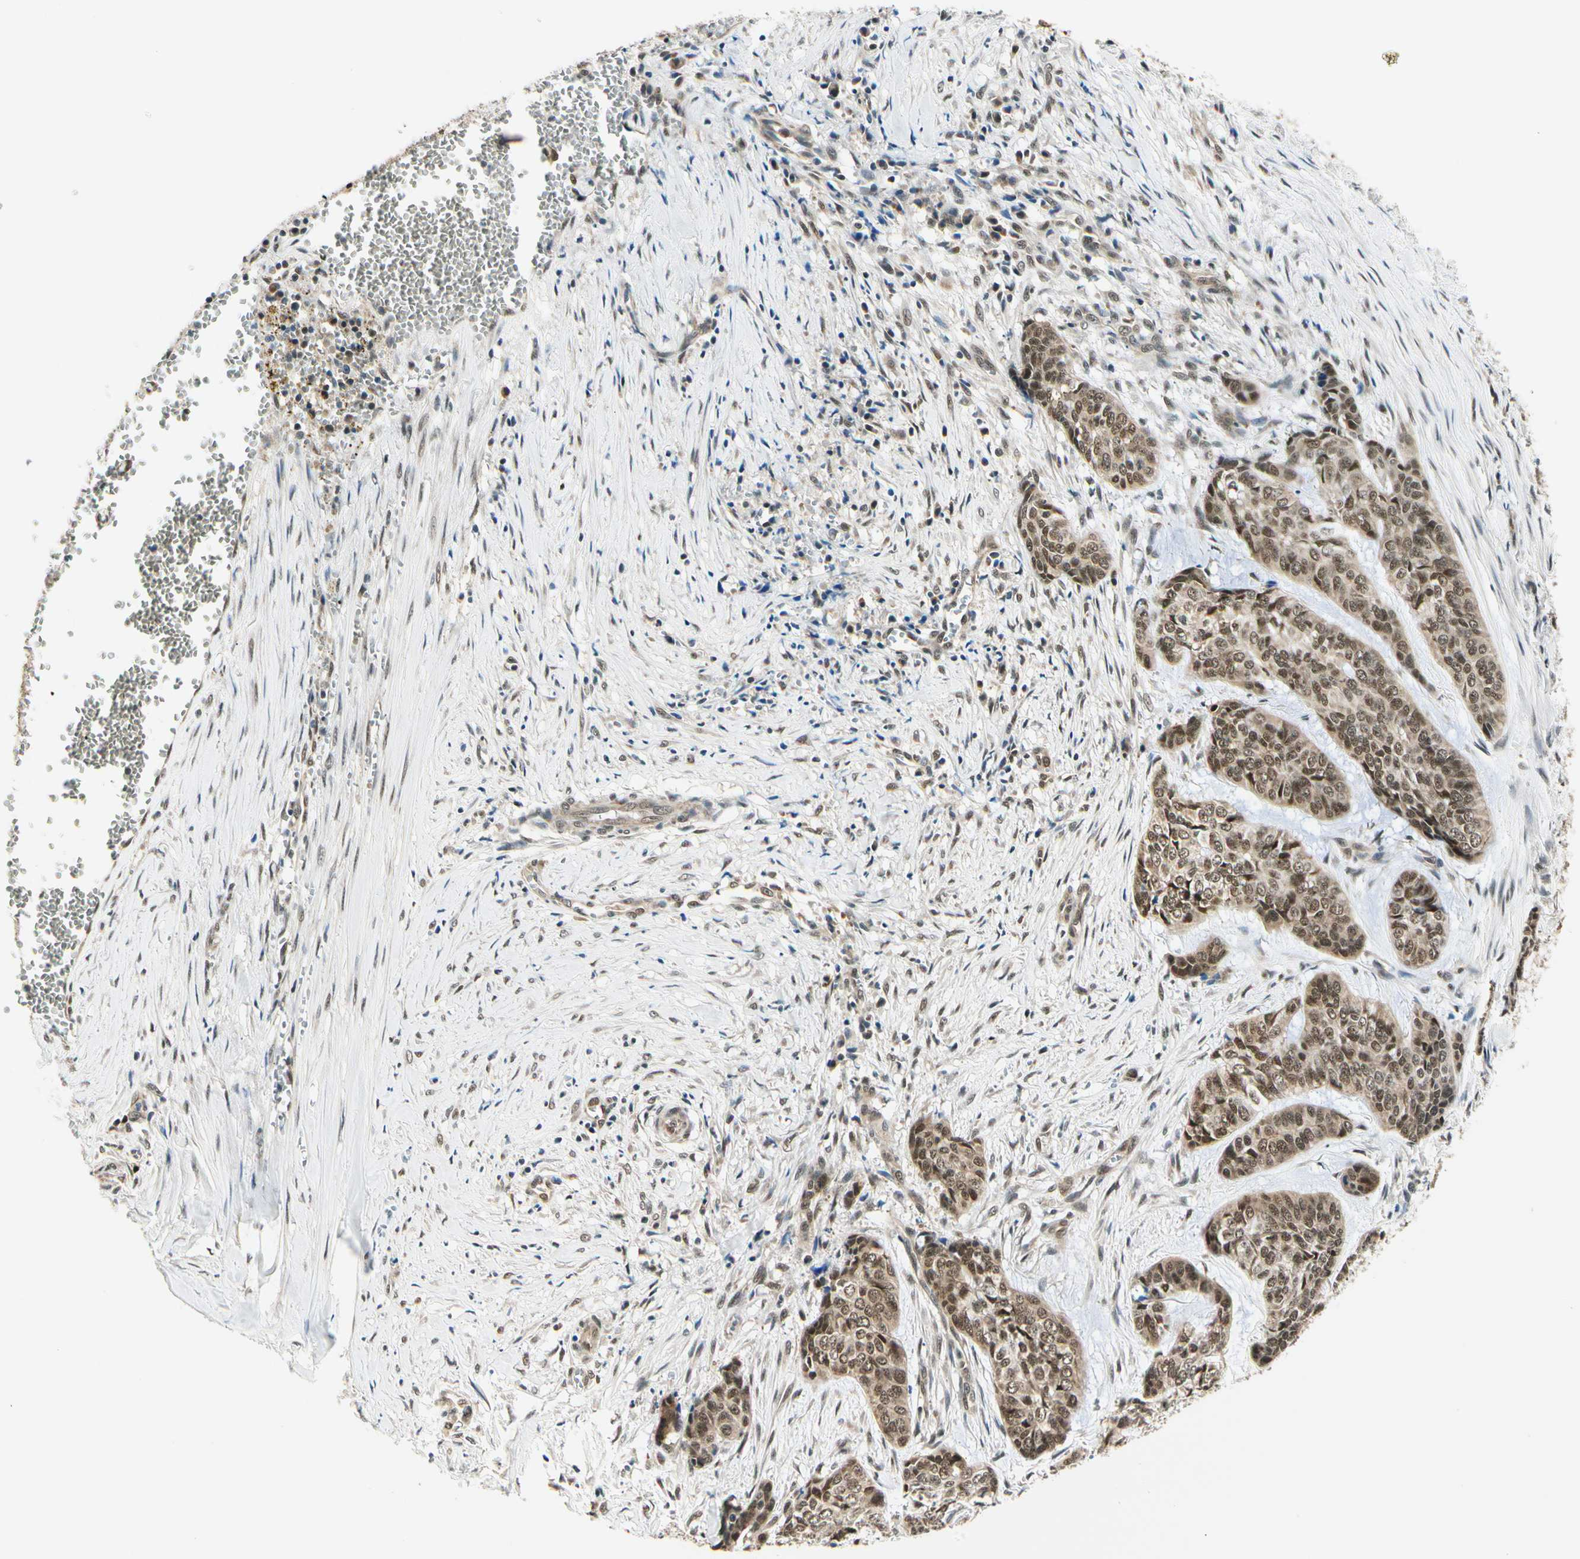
{"staining": {"intensity": "strong", "quantity": ">75%", "location": "cytoplasmic/membranous"}, "tissue": "skin cancer", "cell_type": "Tumor cells", "image_type": "cancer", "snomed": [{"axis": "morphology", "description": "Basal cell carcinoma"}, {"axis": "topography", "description": "Skin"}], "caption": "Tumor cells reveal high levels of strong cytoplasmic/membranous staining in about >75% of cells in human skin cancer (basal cell carcinoma).", "gene": "PDK2", "patient": {"sex": "female", "age": 64}}